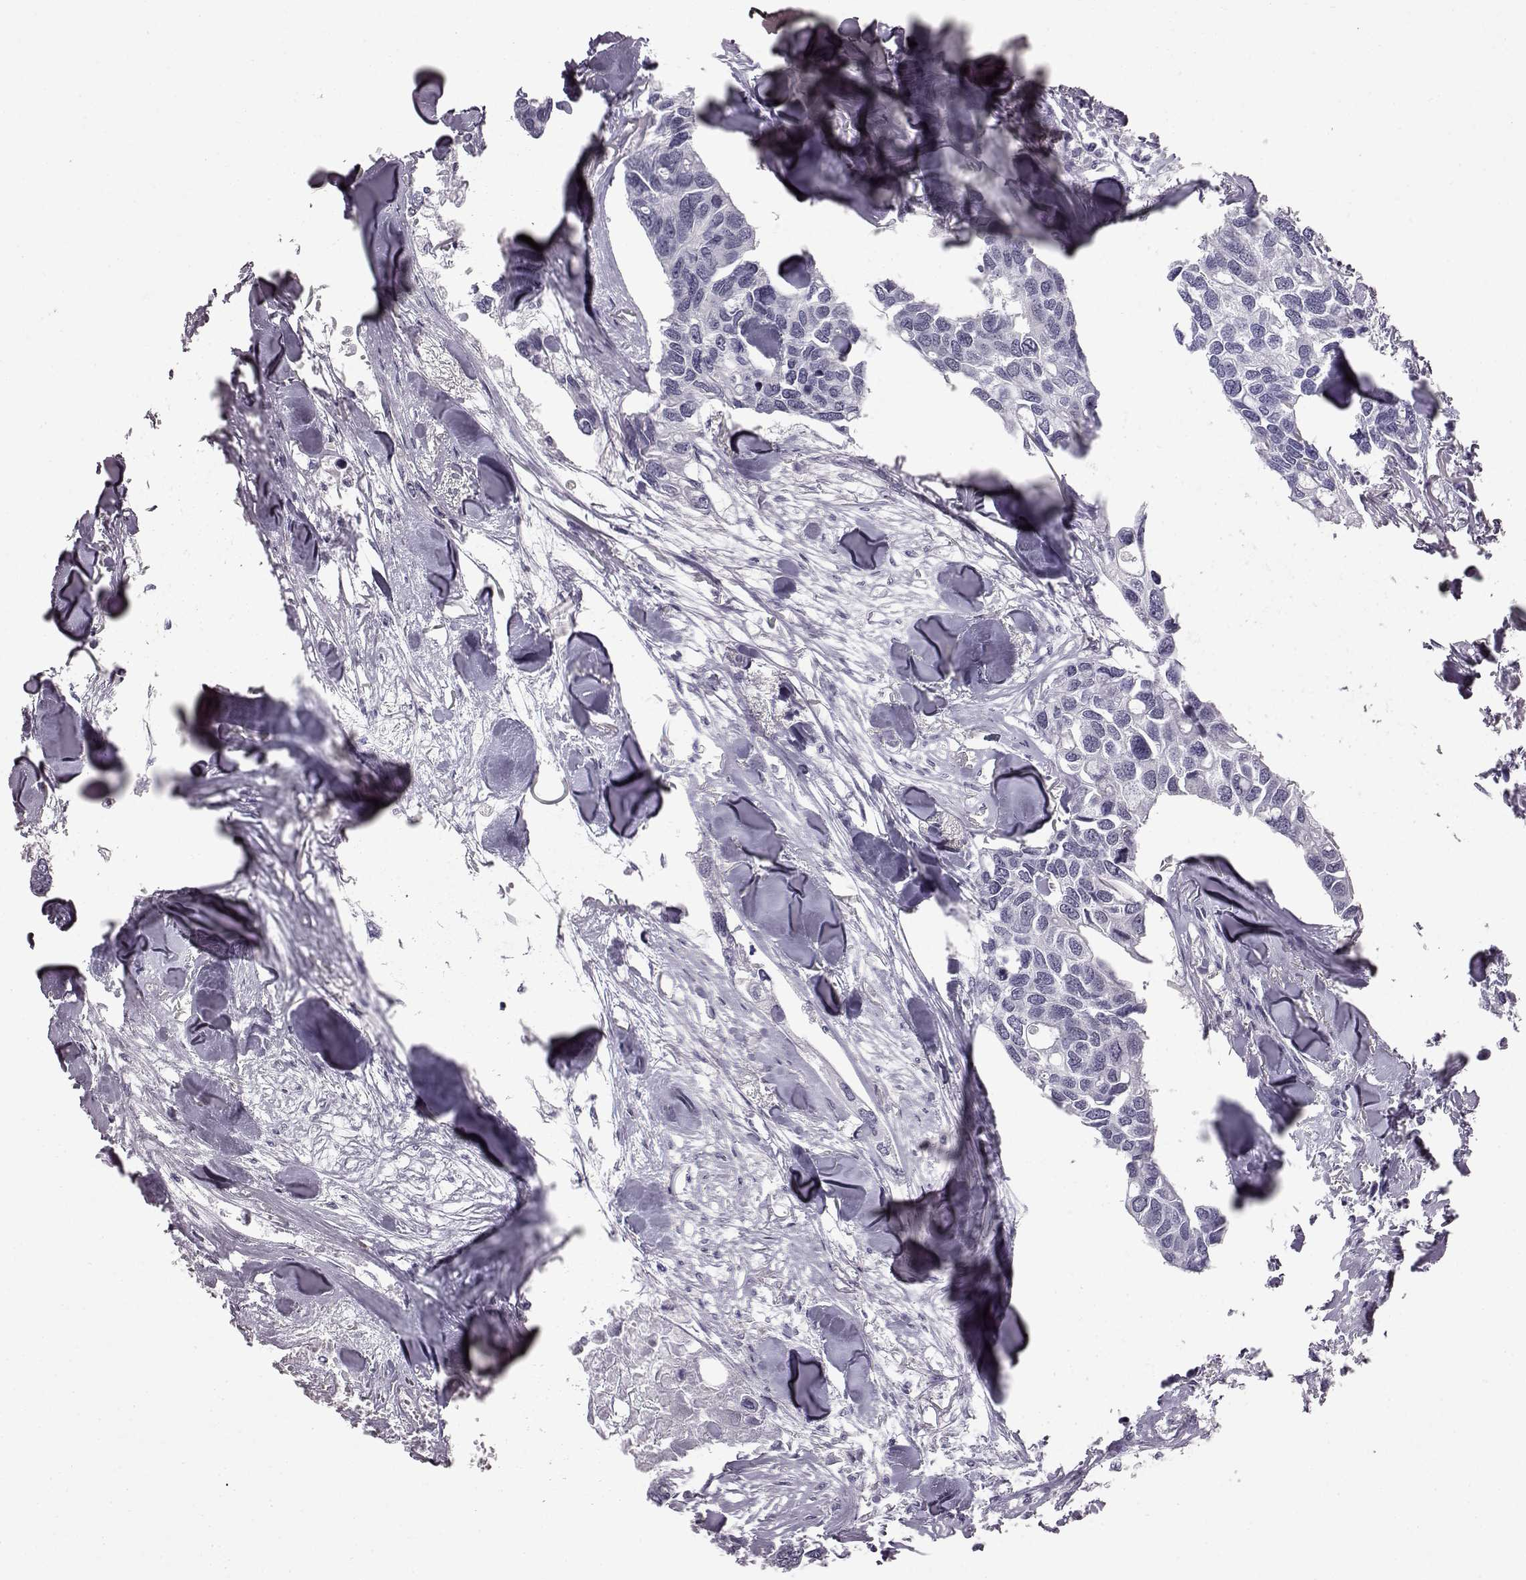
{"staining": {"intensity": "negative", "quantity": "none", "location": "none"}, "tissue": "breast cancer", "cell_type": "Tumor cells", "image_type": "cancer", "snomed": [{"axis": "morphology", "description": "Duct carcinoma"}, {"axis": "topography", "description": "Breast"}], "caption": "Tumor cells are negative for brown protein staining in breast cancer.", "gene": "ADGRG2", "patient": {"sex": "female", "age": 83}}